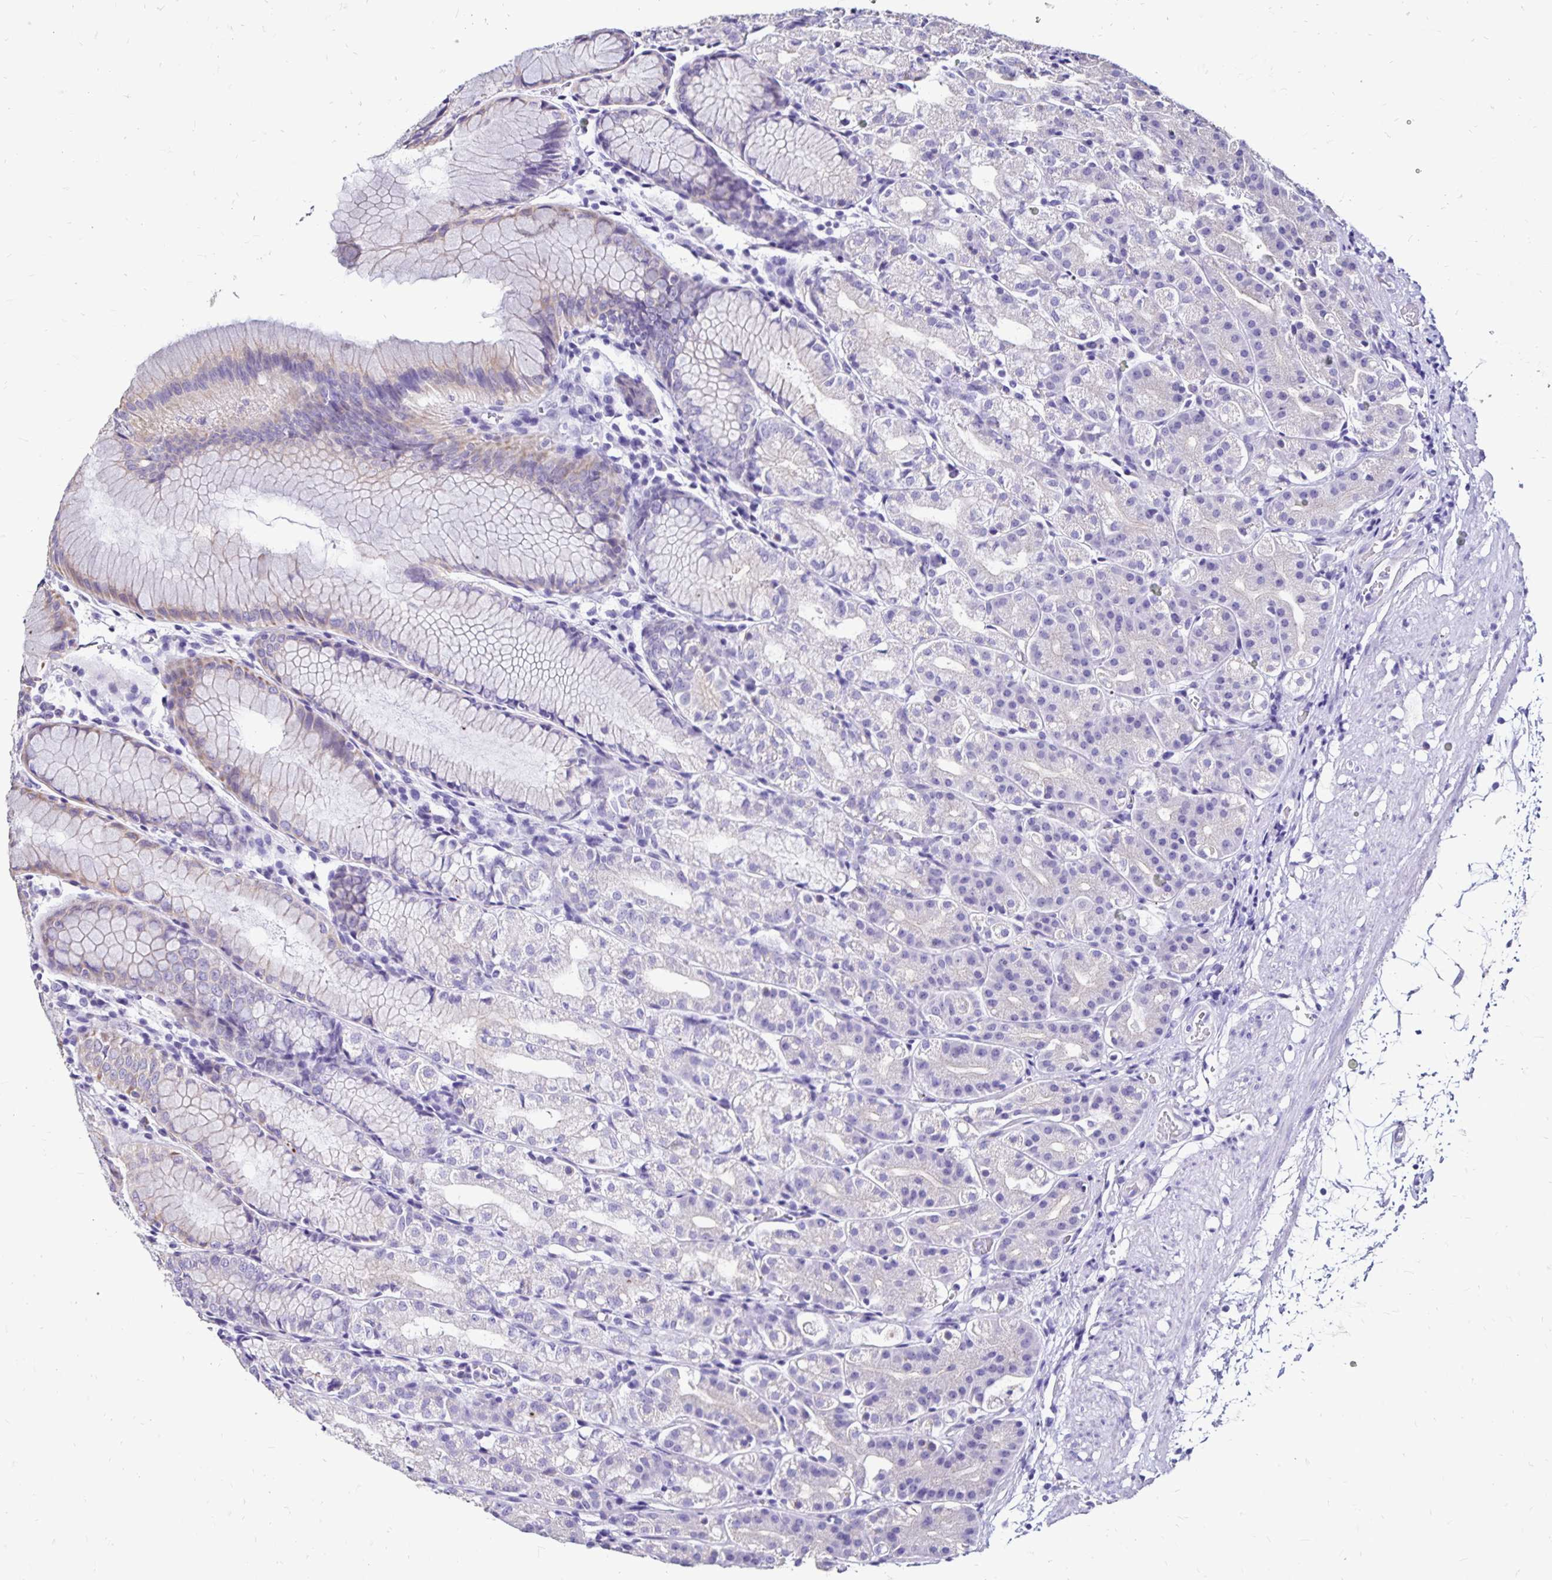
{"staining": {"intensity": "weak", "quantity": "<25%", "location": "cytoplasmic/membranous"}, "tissue": "stomach", "cell_type": "Glandular cells", "image_type": "normal", "snomed": [{"axis": "morphology", "description": "Normal tissue, NOS"}, {"axis": "topography", "description": "Stomach"}], "caption": "Immunohistochemistry of normal human stomach displays no expression in glandular cells.", "gene": "EVPL", "patient": {"sex": "female", "age": 57}}